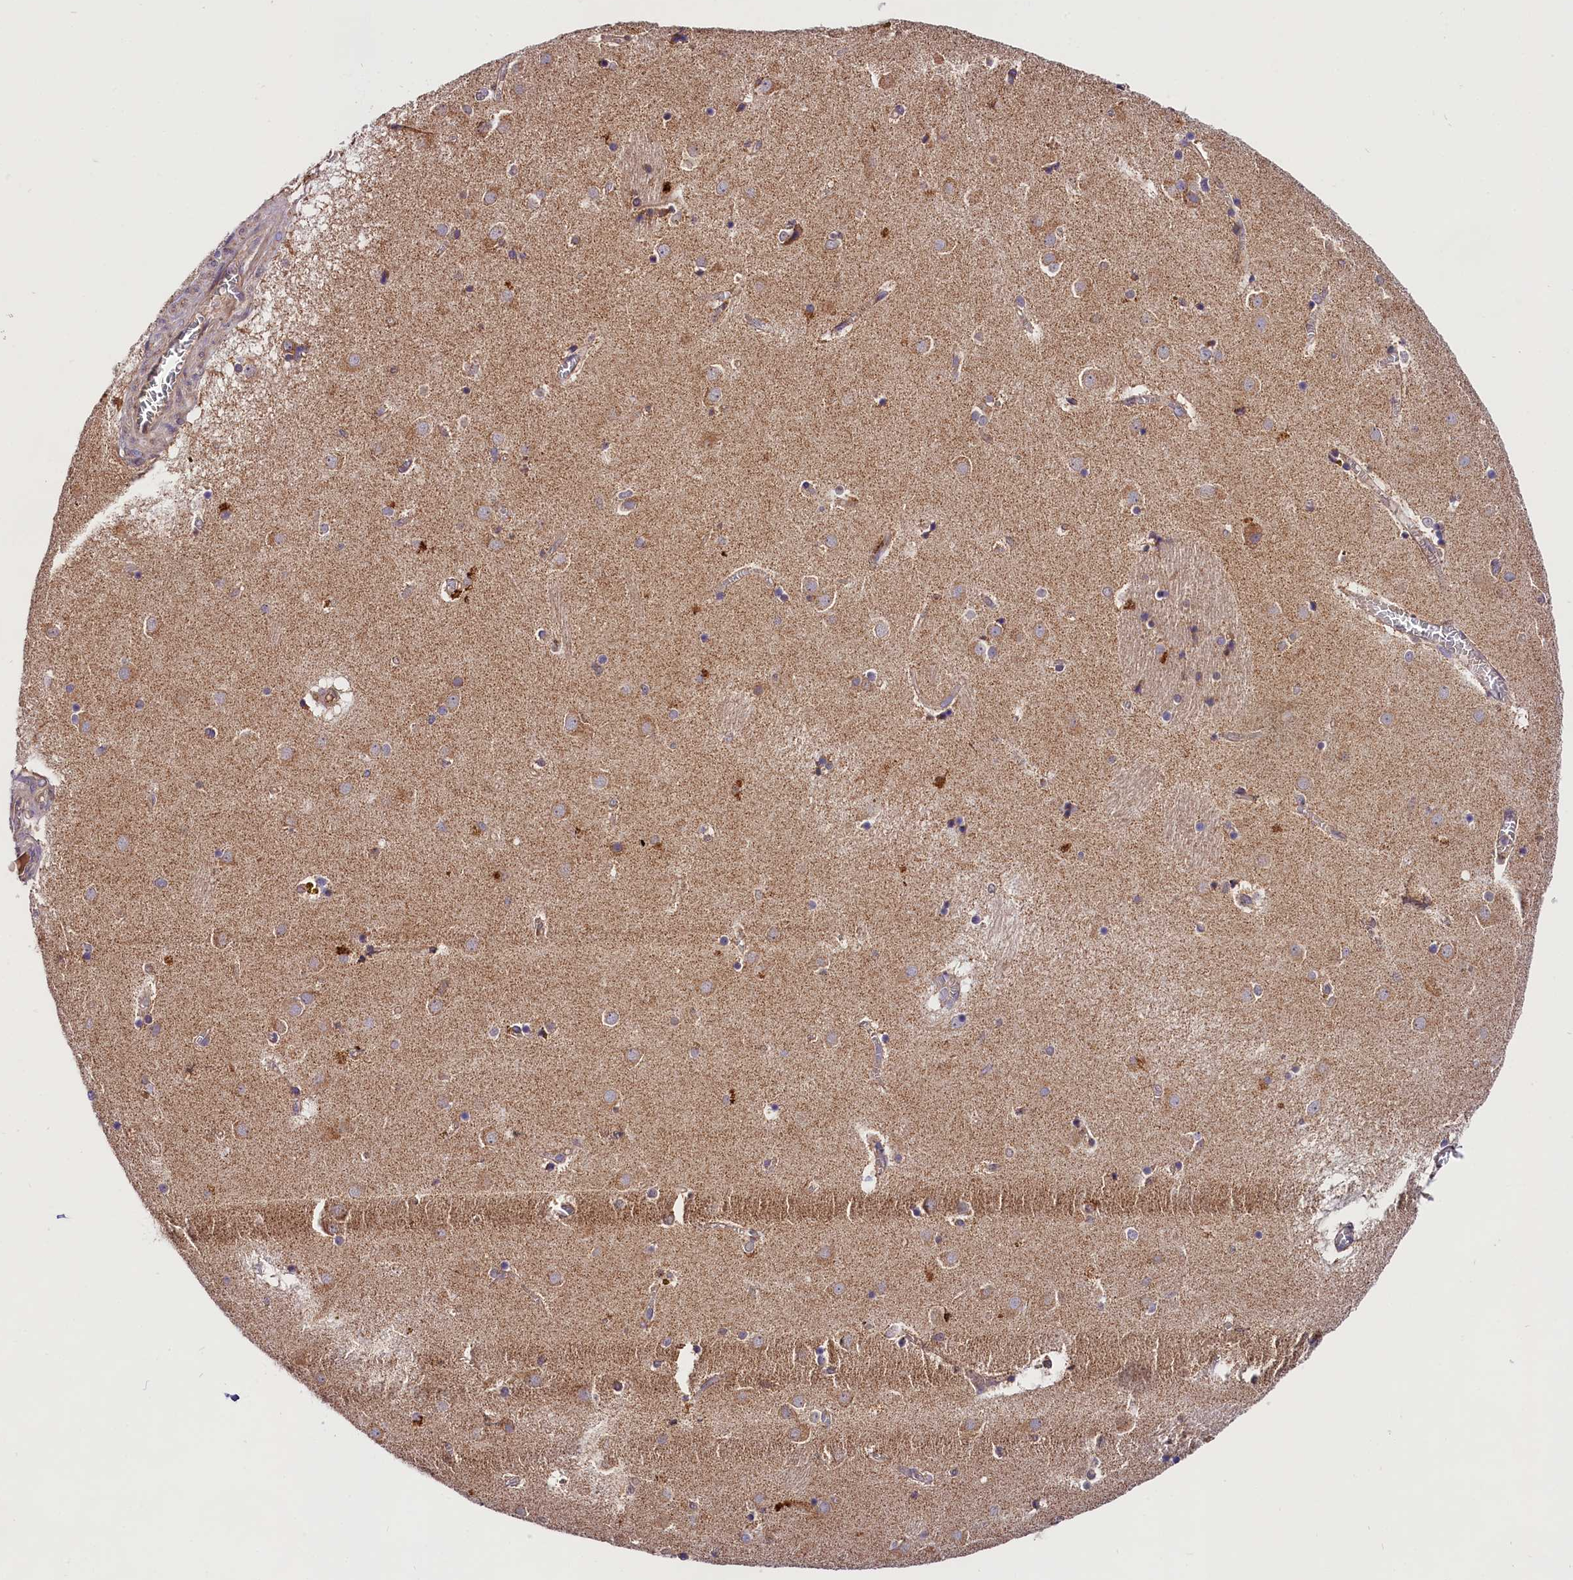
{"staining": {"intensity": "weak", "quantity": "25%-75%", "location": "cytoplasmic/membranous"}, "tissue": "caudate", "cell_type": "Glial cells", "image_type": "normal", "snomed": [{"axis": "morphology", "description": "Normal tissue, NOS"}, {"axis": "topography", "description": "Lateral ventricle wall"}], "caption": "Caudate stained with DAB (3,3'-diaminobenzidine) IHC shows low levels of weak cytoplasmic/membranous expression in about 25%-75% of glial cells. (brown staining indicates protein expression, while blue staining denotes nuclei).", "gene": "SPG11", "patient": {"sex": "male", "age": 70}}